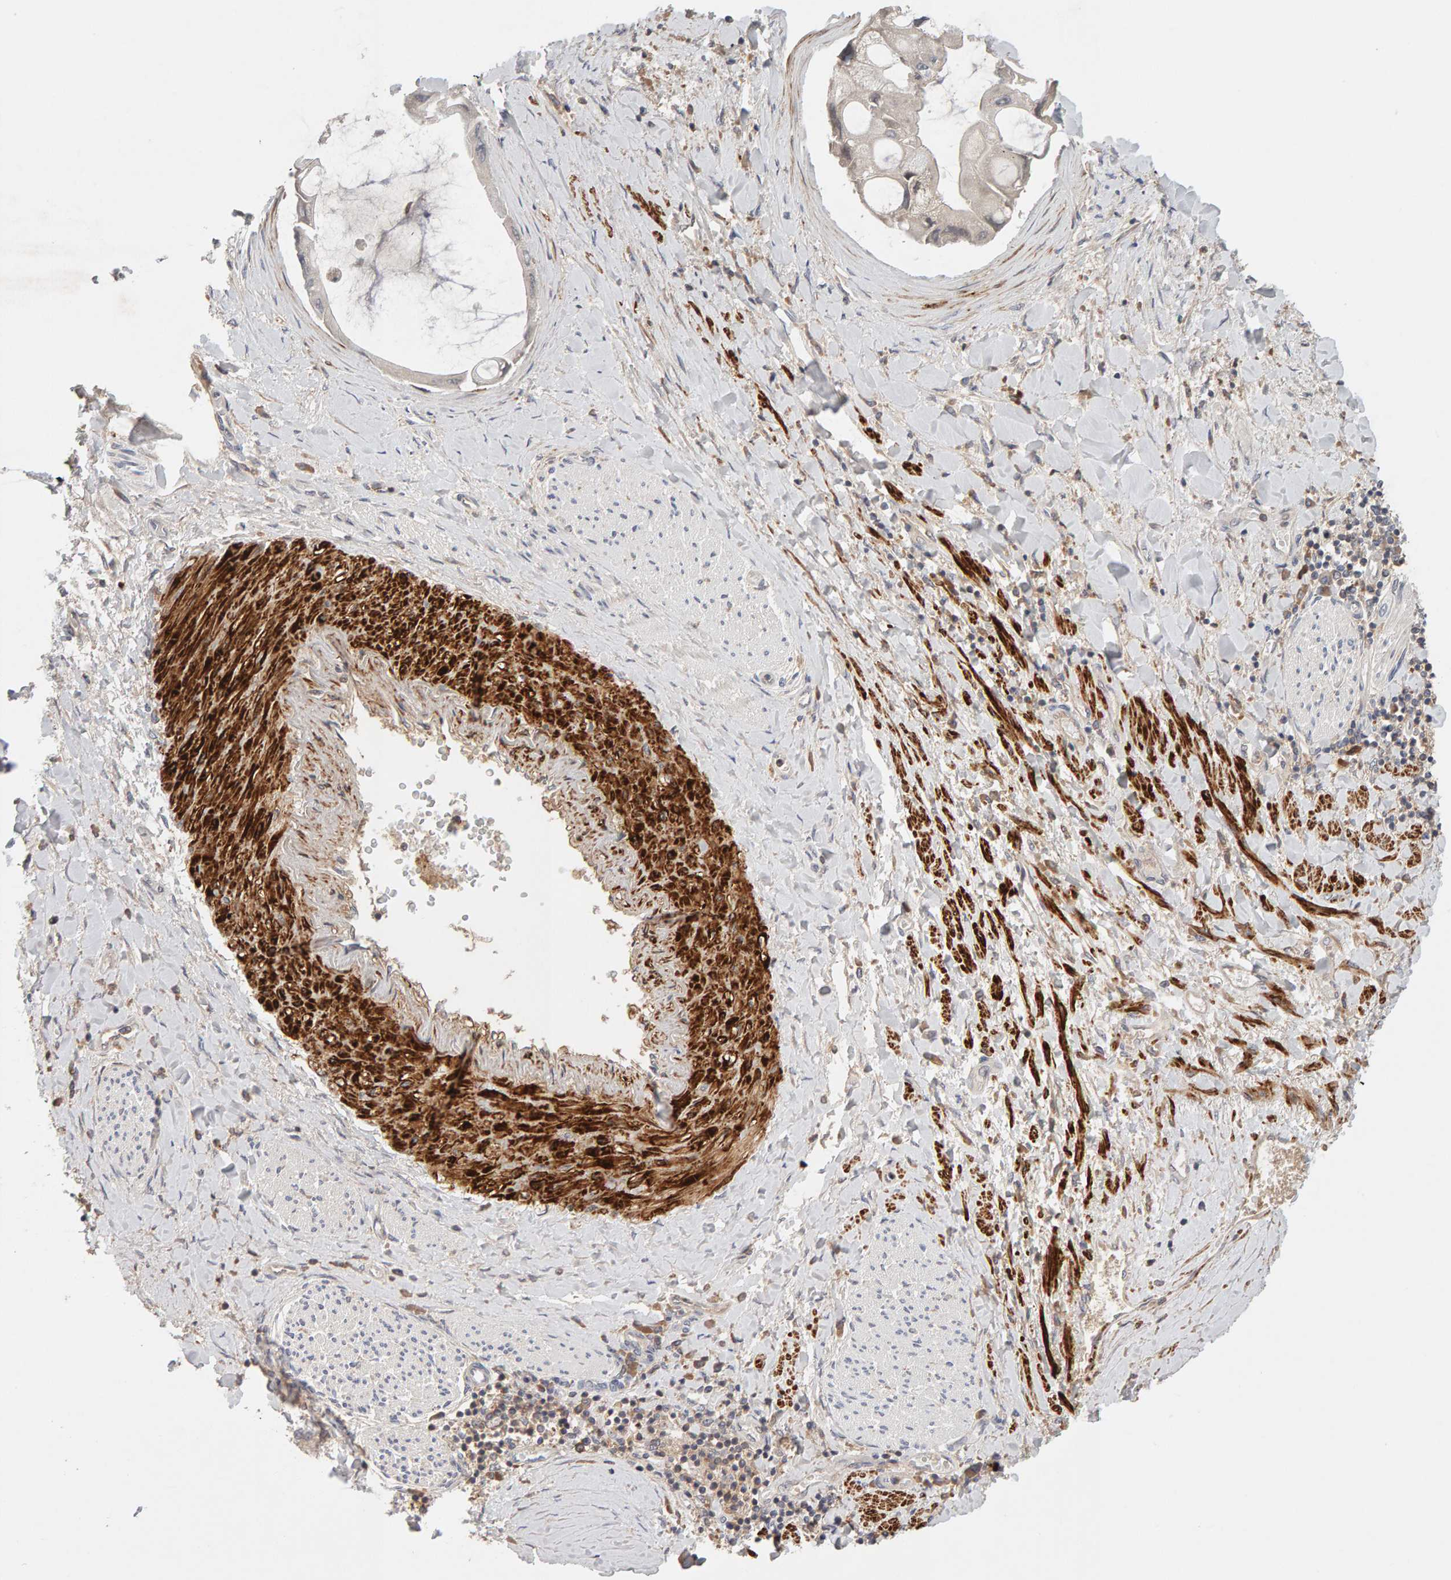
{"staining": {"intensity": "weak", "quantity": ">75%", "location": "cytoplasmic/membranous"}, "tissue": "liver cancer", "cell_type": "Tumor cells", "image_type": "cancer", "snomed": [{"axis": "morphology", "description": "Cholangiocarcinoma"}, {"axis": "topography", "description": "Liver"}], "caption": "Immunohistochemistry image of neoplastic tissue: human liver cancer stained using IHC reveals low levels of weak protein expression localized specifically in the cytoplasmic/membranous of tumor cells, appearing as a cytoplasmic/membranous brown color.", "gene": "NUDCD1", "patient": {"sex": "male", "age": 50}}